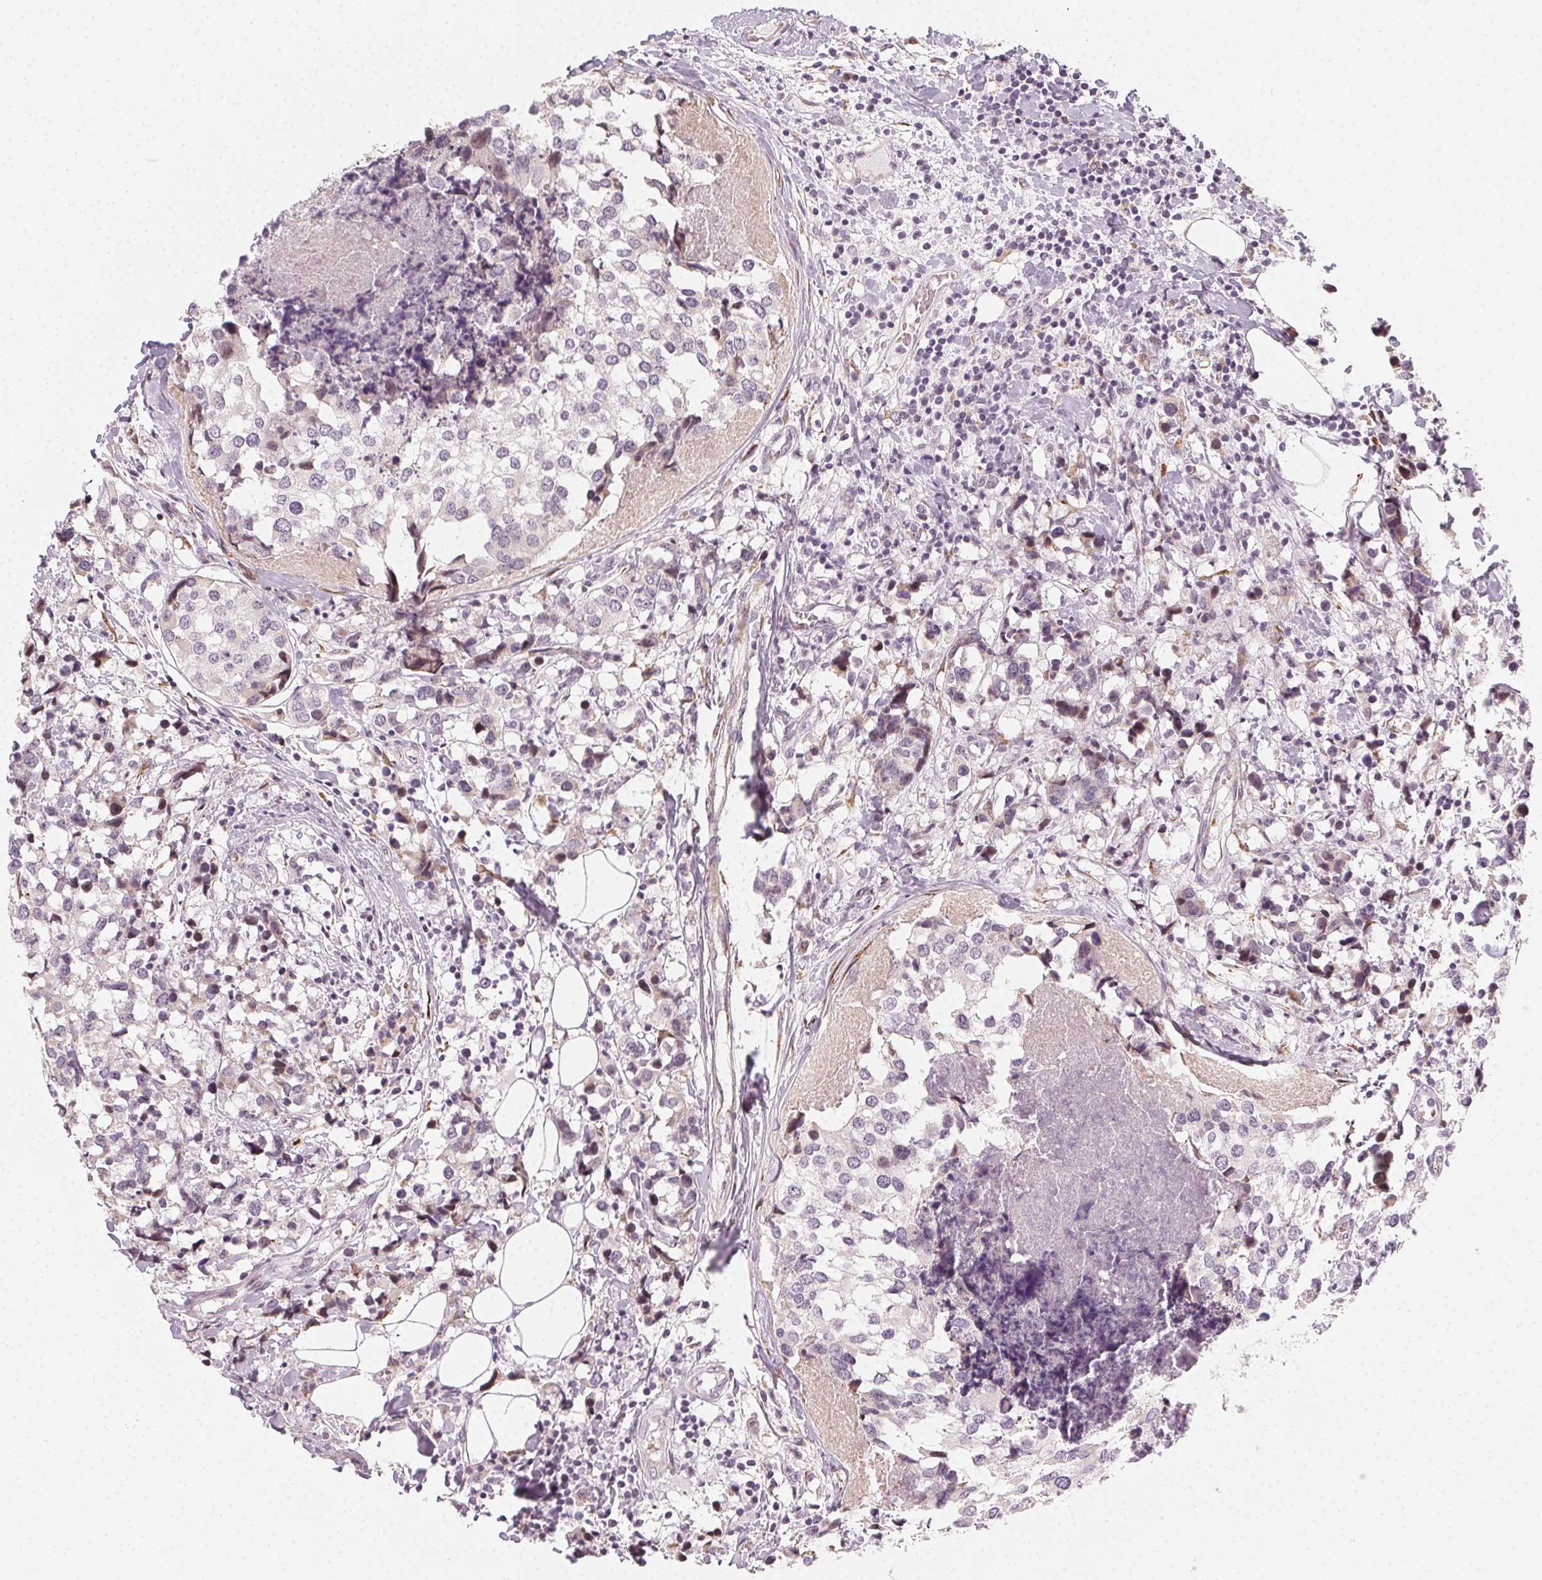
{"staining": {"intensity": "negative", "quantity": "none", "location": "none"}, "tissue": "breast cancer", "cell_type": "Tumor cells", "image_type": "cancer", "snomed": [{"axis": "morphology", "description": "Lobular carcinoma"}, {"axis": "topography", "description": "Breast"}], "caption": "This photomicrograph is of breast cancer stained with IHC to label a protein in brown with the nuclei are counter-stained blue. There is no expression in tumor cells.", "gene": "CCDC96", "patient": {"sex": "female", "age": 59}}